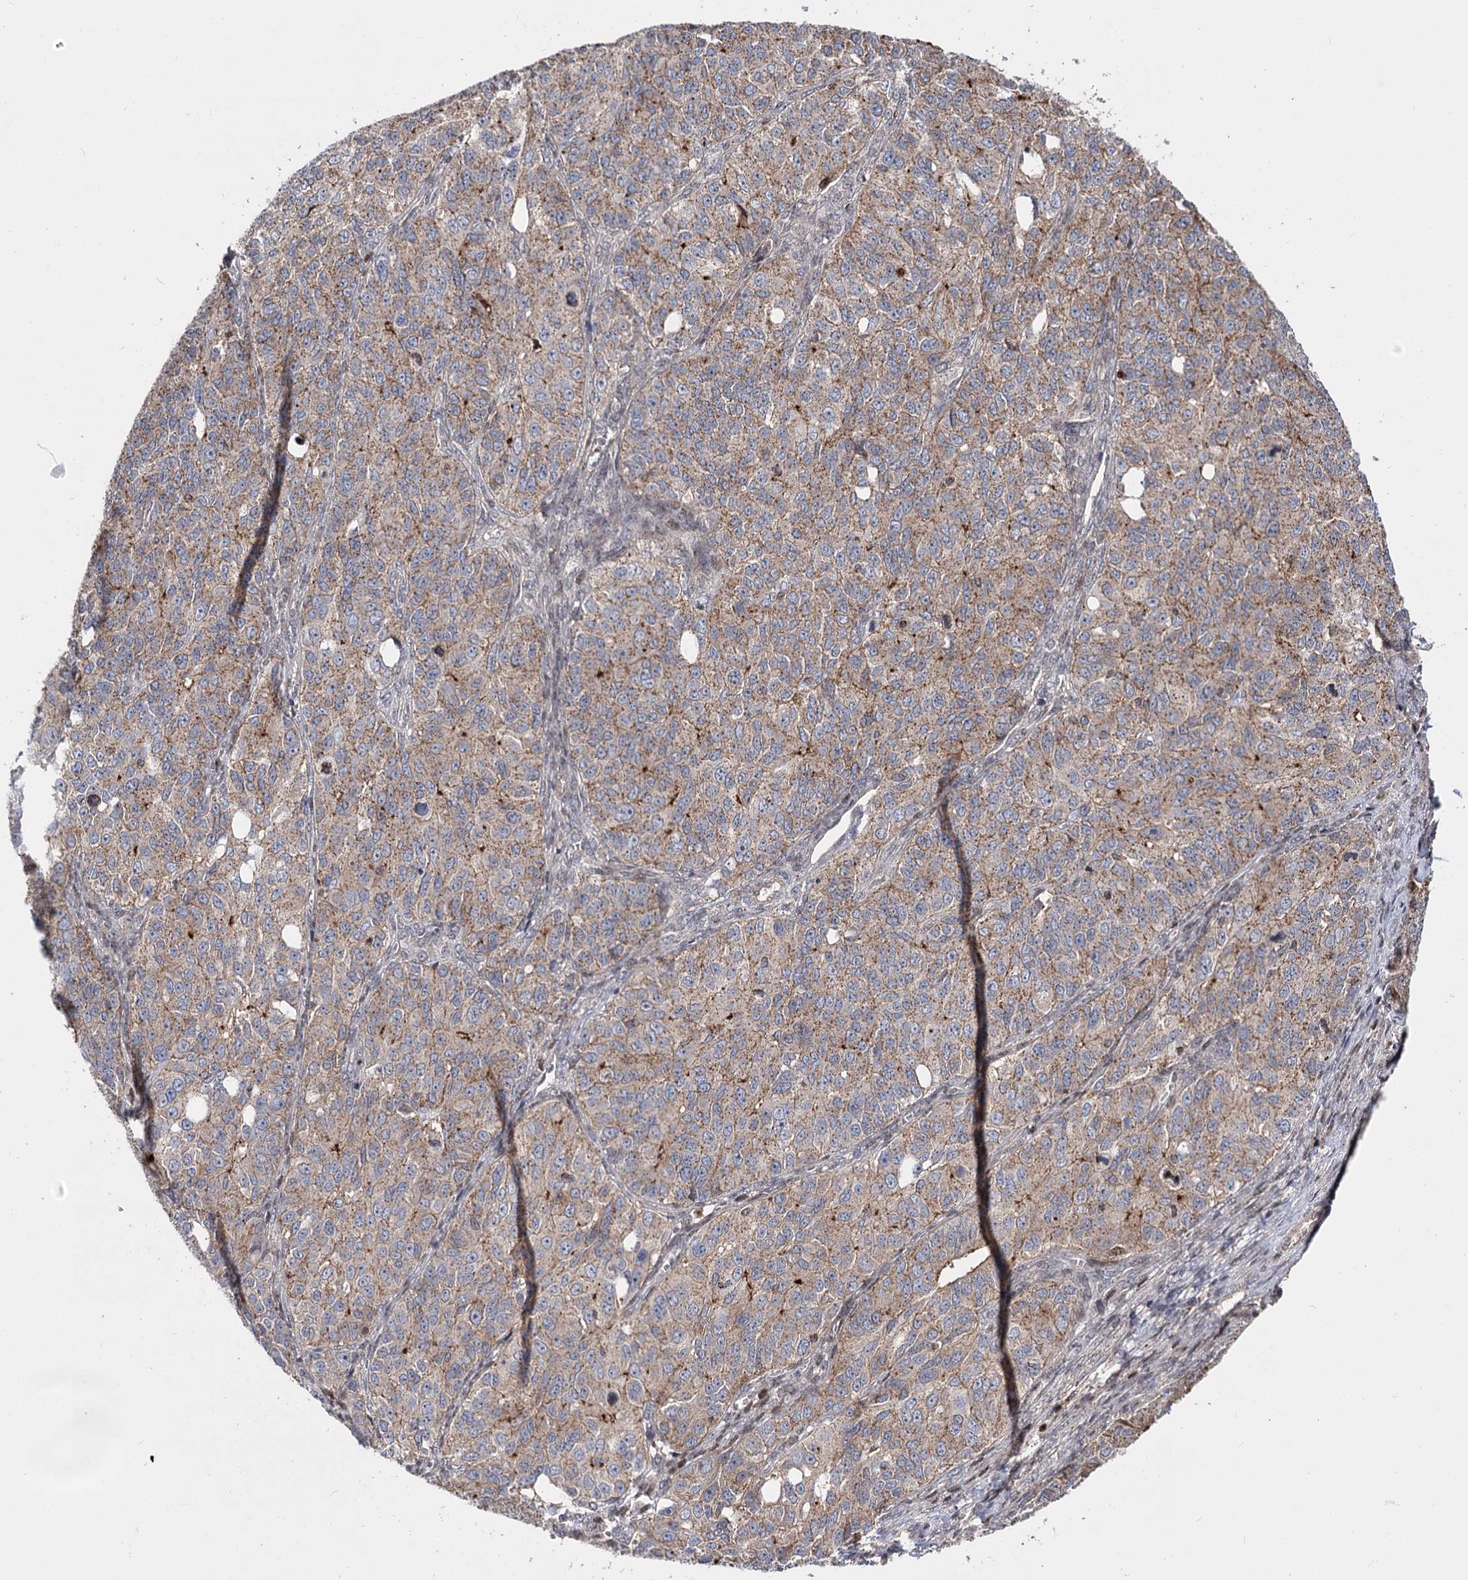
{"staining": {"intensity": "weak", "quantity": ">75%", "location": "cytoplasmic/membranous"}, "tissue": "ovarian cancer", "cell_type": "Tumor cells", "image_type": "cancer", "snomed": [{"axis": "morphology", "description": "Carcinoma, endometroid"}, {"axis": "topography", "description": "Ovary"}], "caption": "Ovarian cancer (endometroid carcinoma) tissue demonstrates weak cytoplasmic/membranous positivity in about >75% of tumor cells", "gene": "ZFYVE27", "patient": {"sex": "female", "age": 51}}